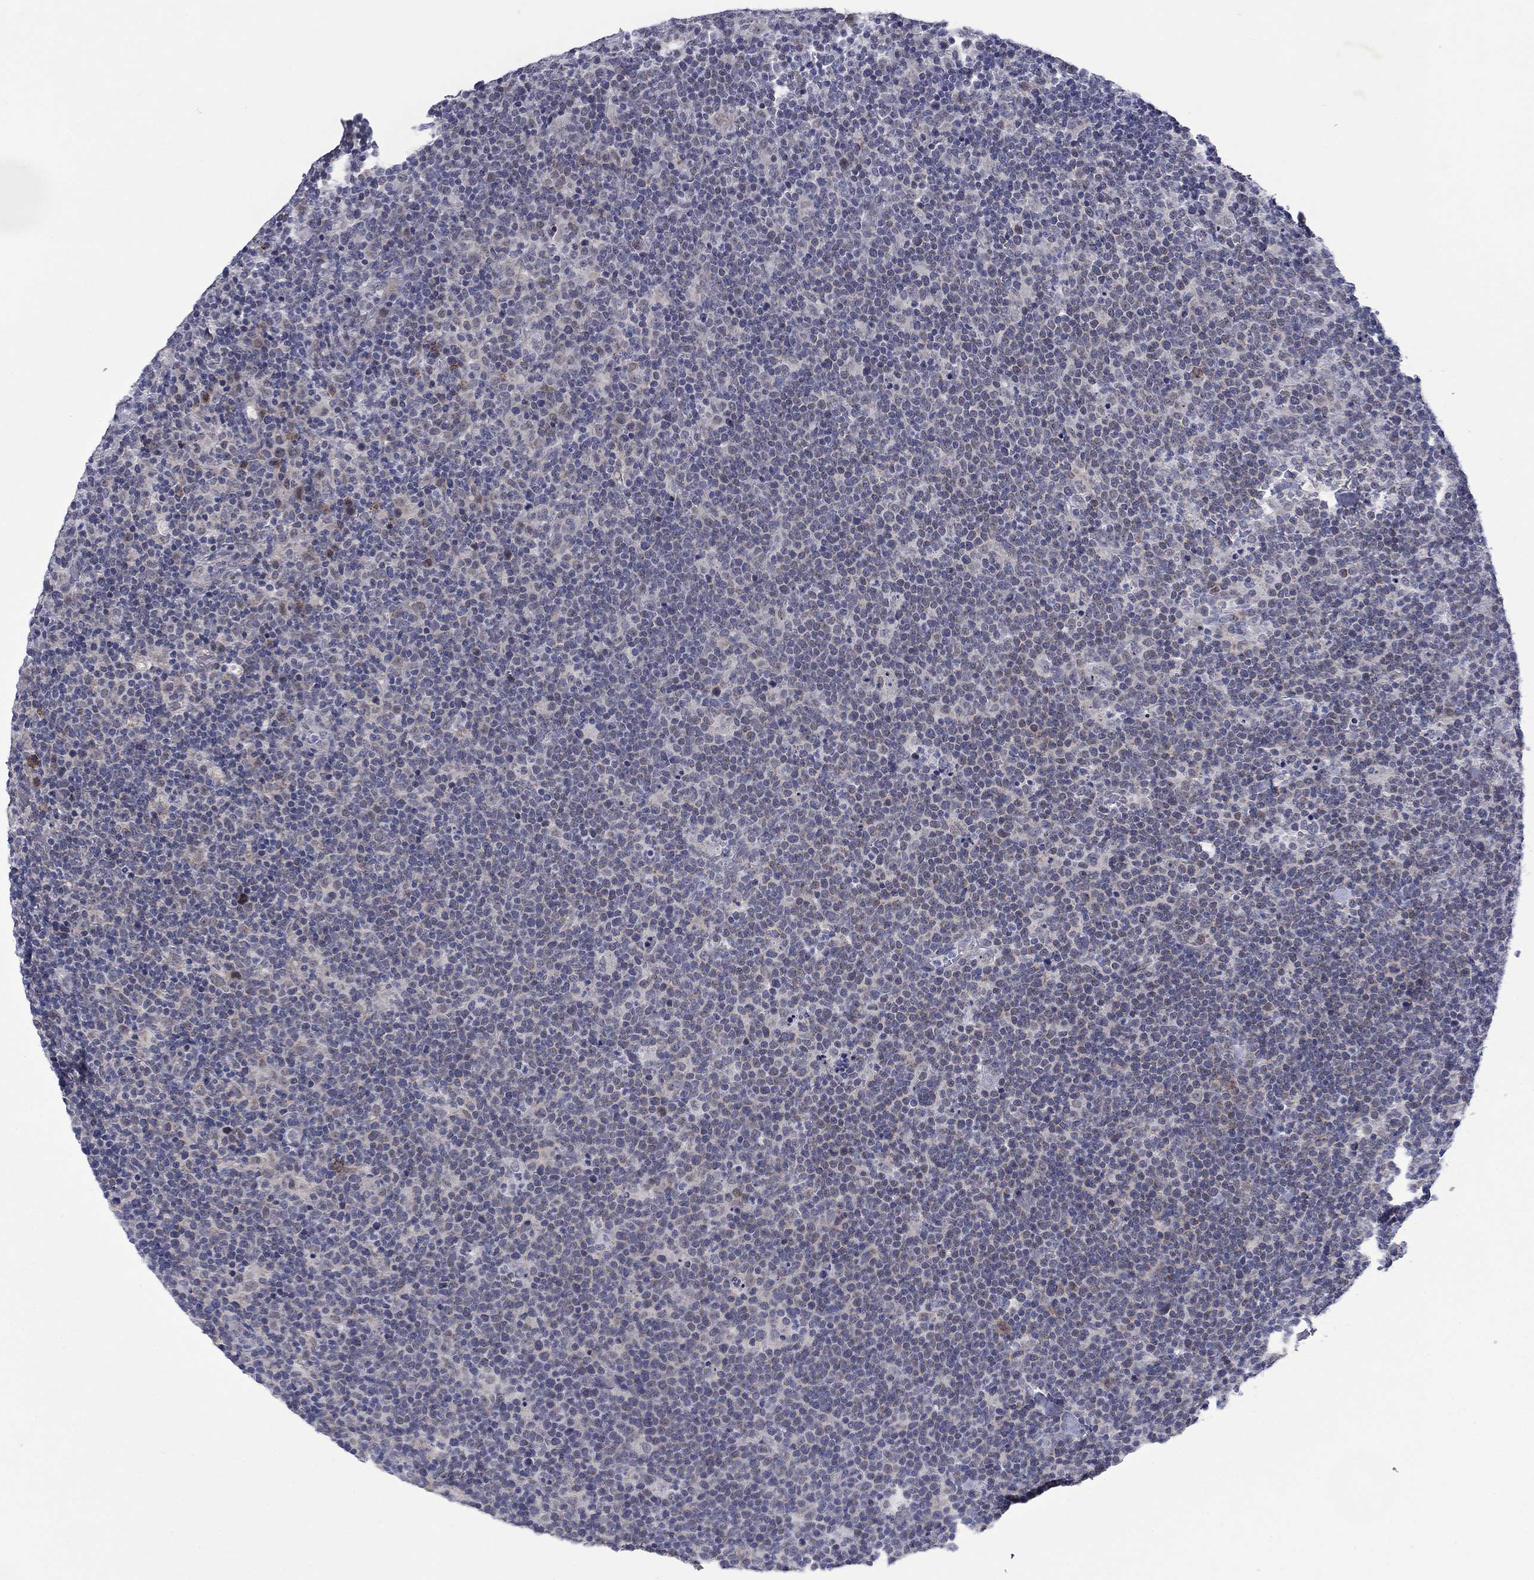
{"staining": {"intensity": "negative", "quantity": "none", "location": "none"}, "tissue": "lymphoma", "cell_type": "Tumor cells", "image_type": "cancer", "snomed": [{"axis": "morphology", "description": "Malignant lymphoma, non-Hodgkin's type, High grade"}, {"axis": "topography", "description": "Lymph node"}], "caption": "This is an IHC micrograph of lymphoma. There is no expression in tumor cells.", "gene": "SDC1", "patient": {"sex": "male", "age": 61}}